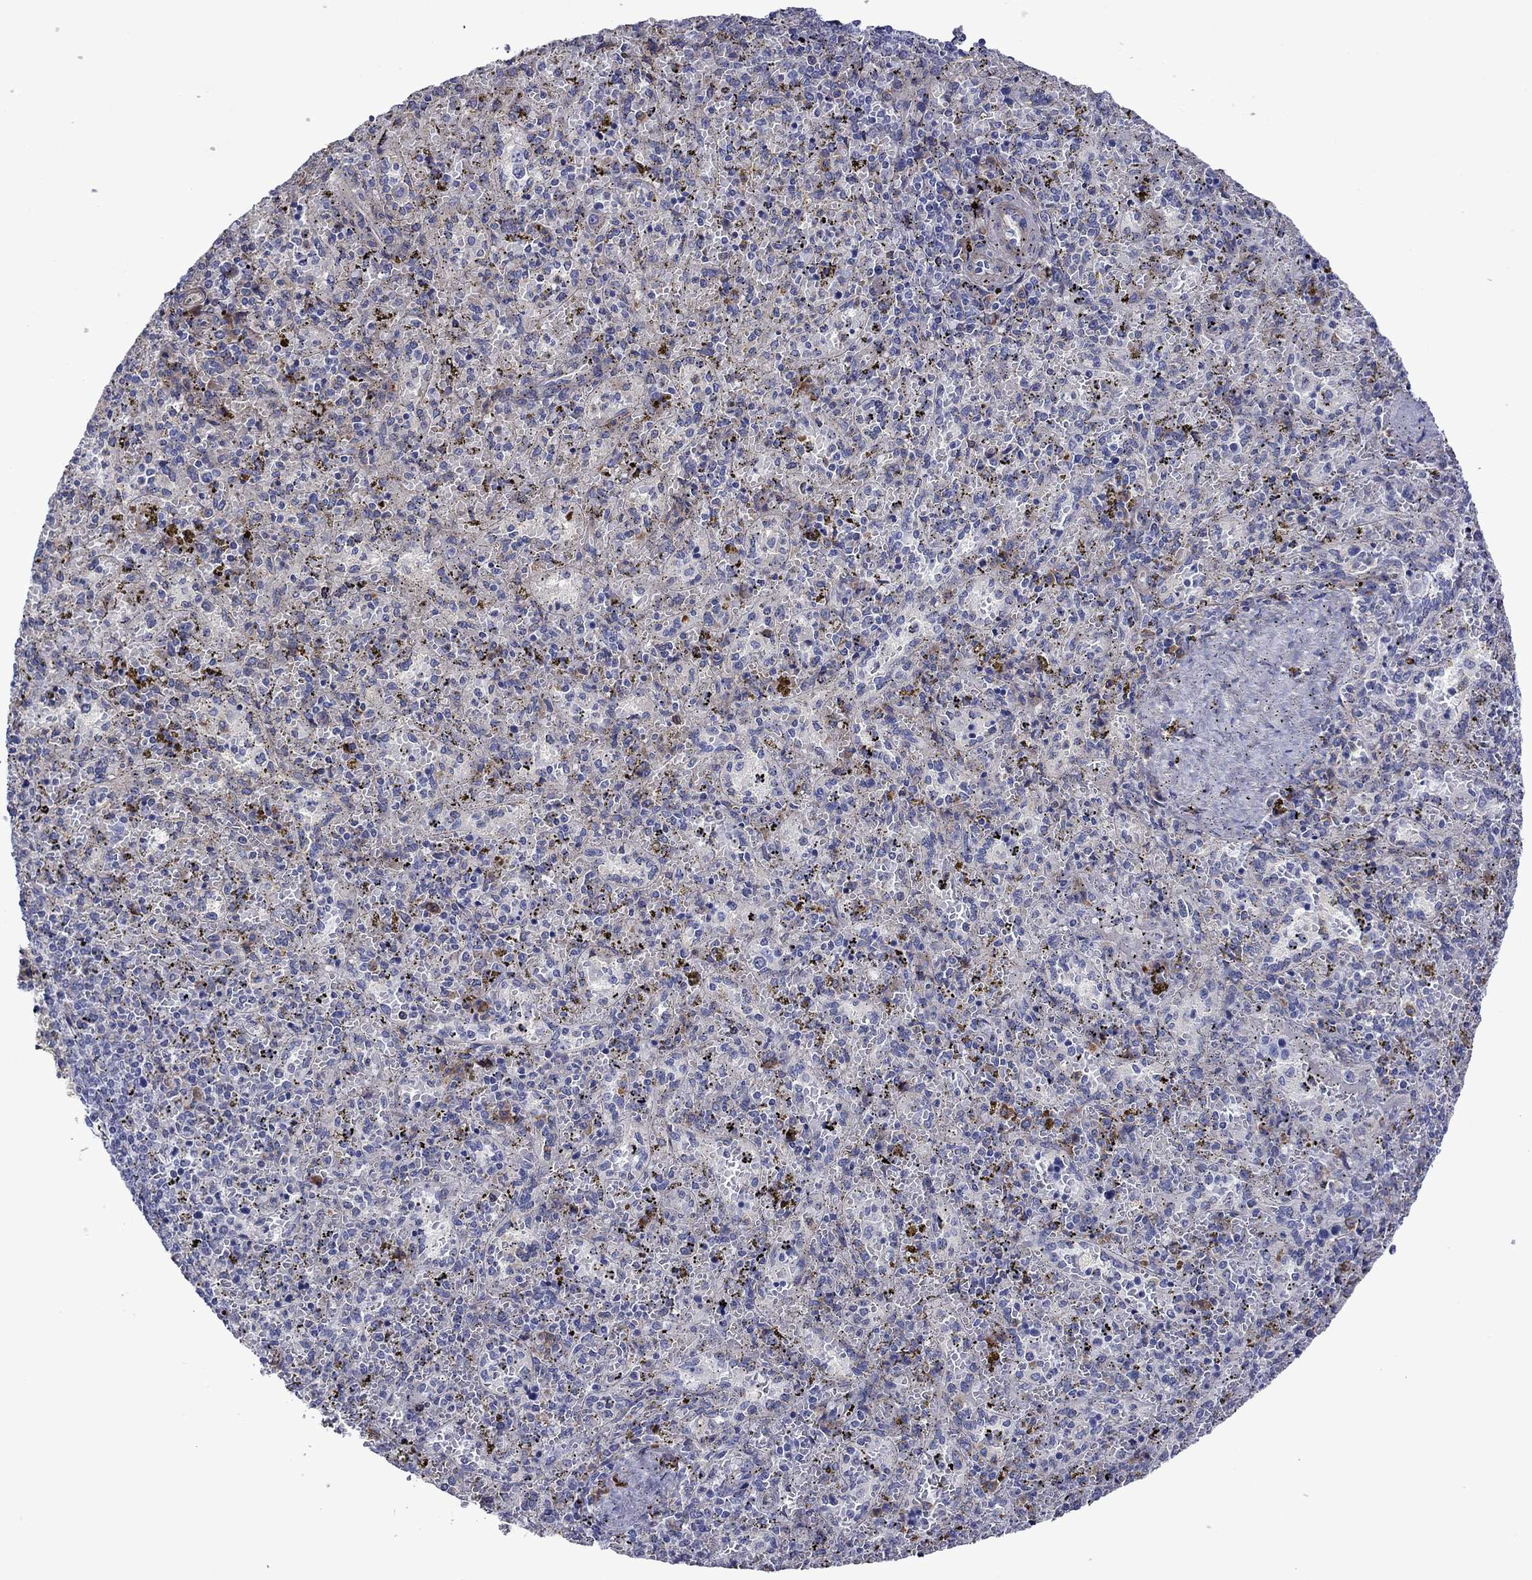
{"staining": {"intensity": "moderate", "quantity": "<25%", "location": "cytoplasmic/membranous"}, "tissue": "spleen", "cell_type": "Cells in red pulp", "image_type": "normal", "snomed": [{"axis": "morphology", "description": "Normal tissue, NOS"}, {"axis": "topography", "description": "Spleen"}], "caption": "The image demonstrates a brown stain indicating the presence of a protein in the cytoplasmic/membranous of cells in red pulp in spleen.", "gene": "HSPG2", "patient": {"sex": "female", "age": 50}}